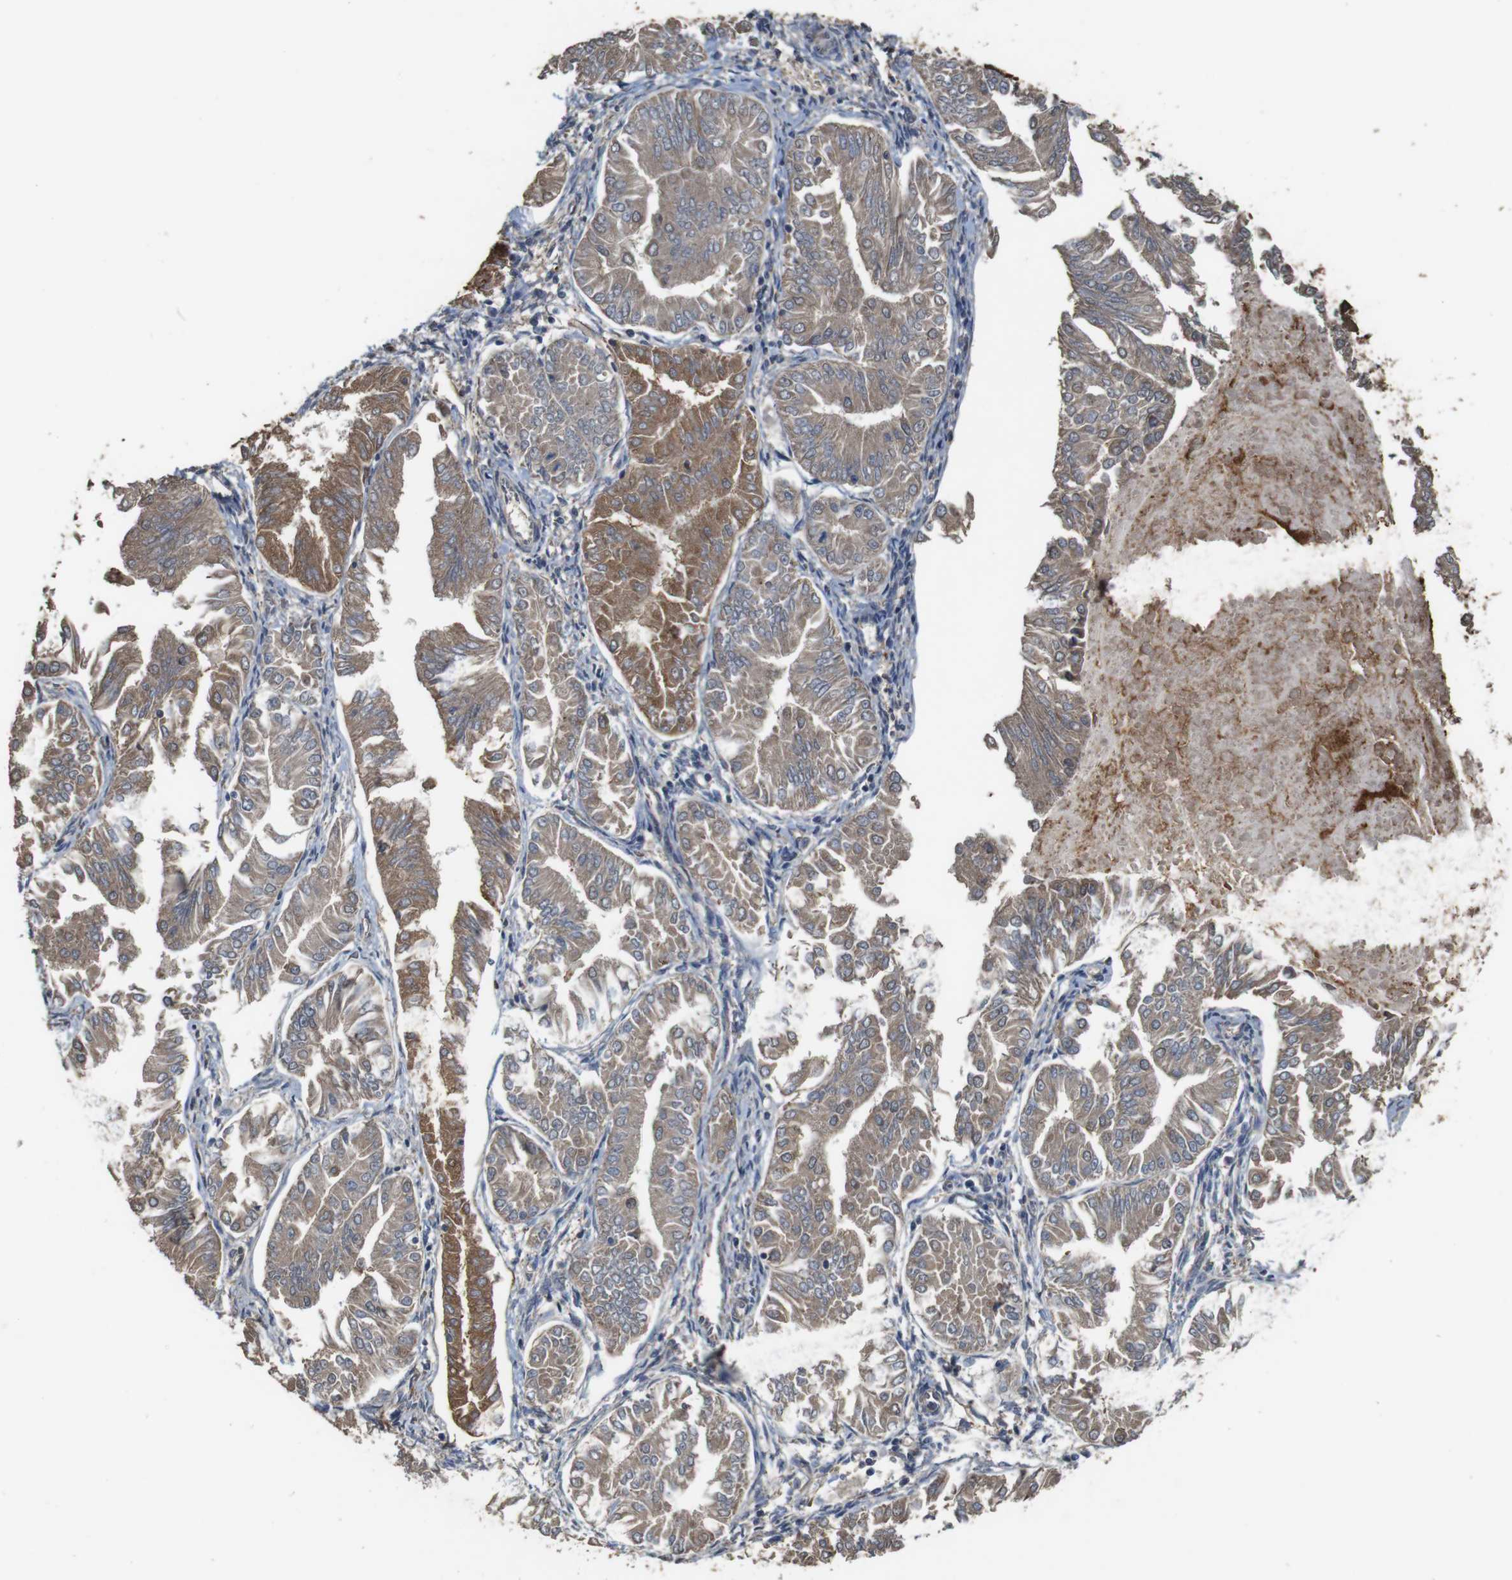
{"staining": {"intensity": "moderate", "quantity": ">75%", "location": "cytoplasmic/membranous"}, "tissue": "endometrial cancer", "cell_type": "Tumor cells", "image_type": "cancer", "snomed": [{"axis": "morphology", "description": "Adenocarcinoma, NOS"}, {"axis": "topography", "description": "Endometrium"}], "caption": "Immunohistochemical staining of human endometrial cancer (adenocarcinoma) reveals moderate cytoplasmic/membranous protein staining in about >75% of tumor cells. The staining was performed using DAB, with brown indicating positive protein expression. Nuclei are stained blue with hematoxylin.", "gene": "BAG4", "patient": {"sex": "female", "age": 53}}